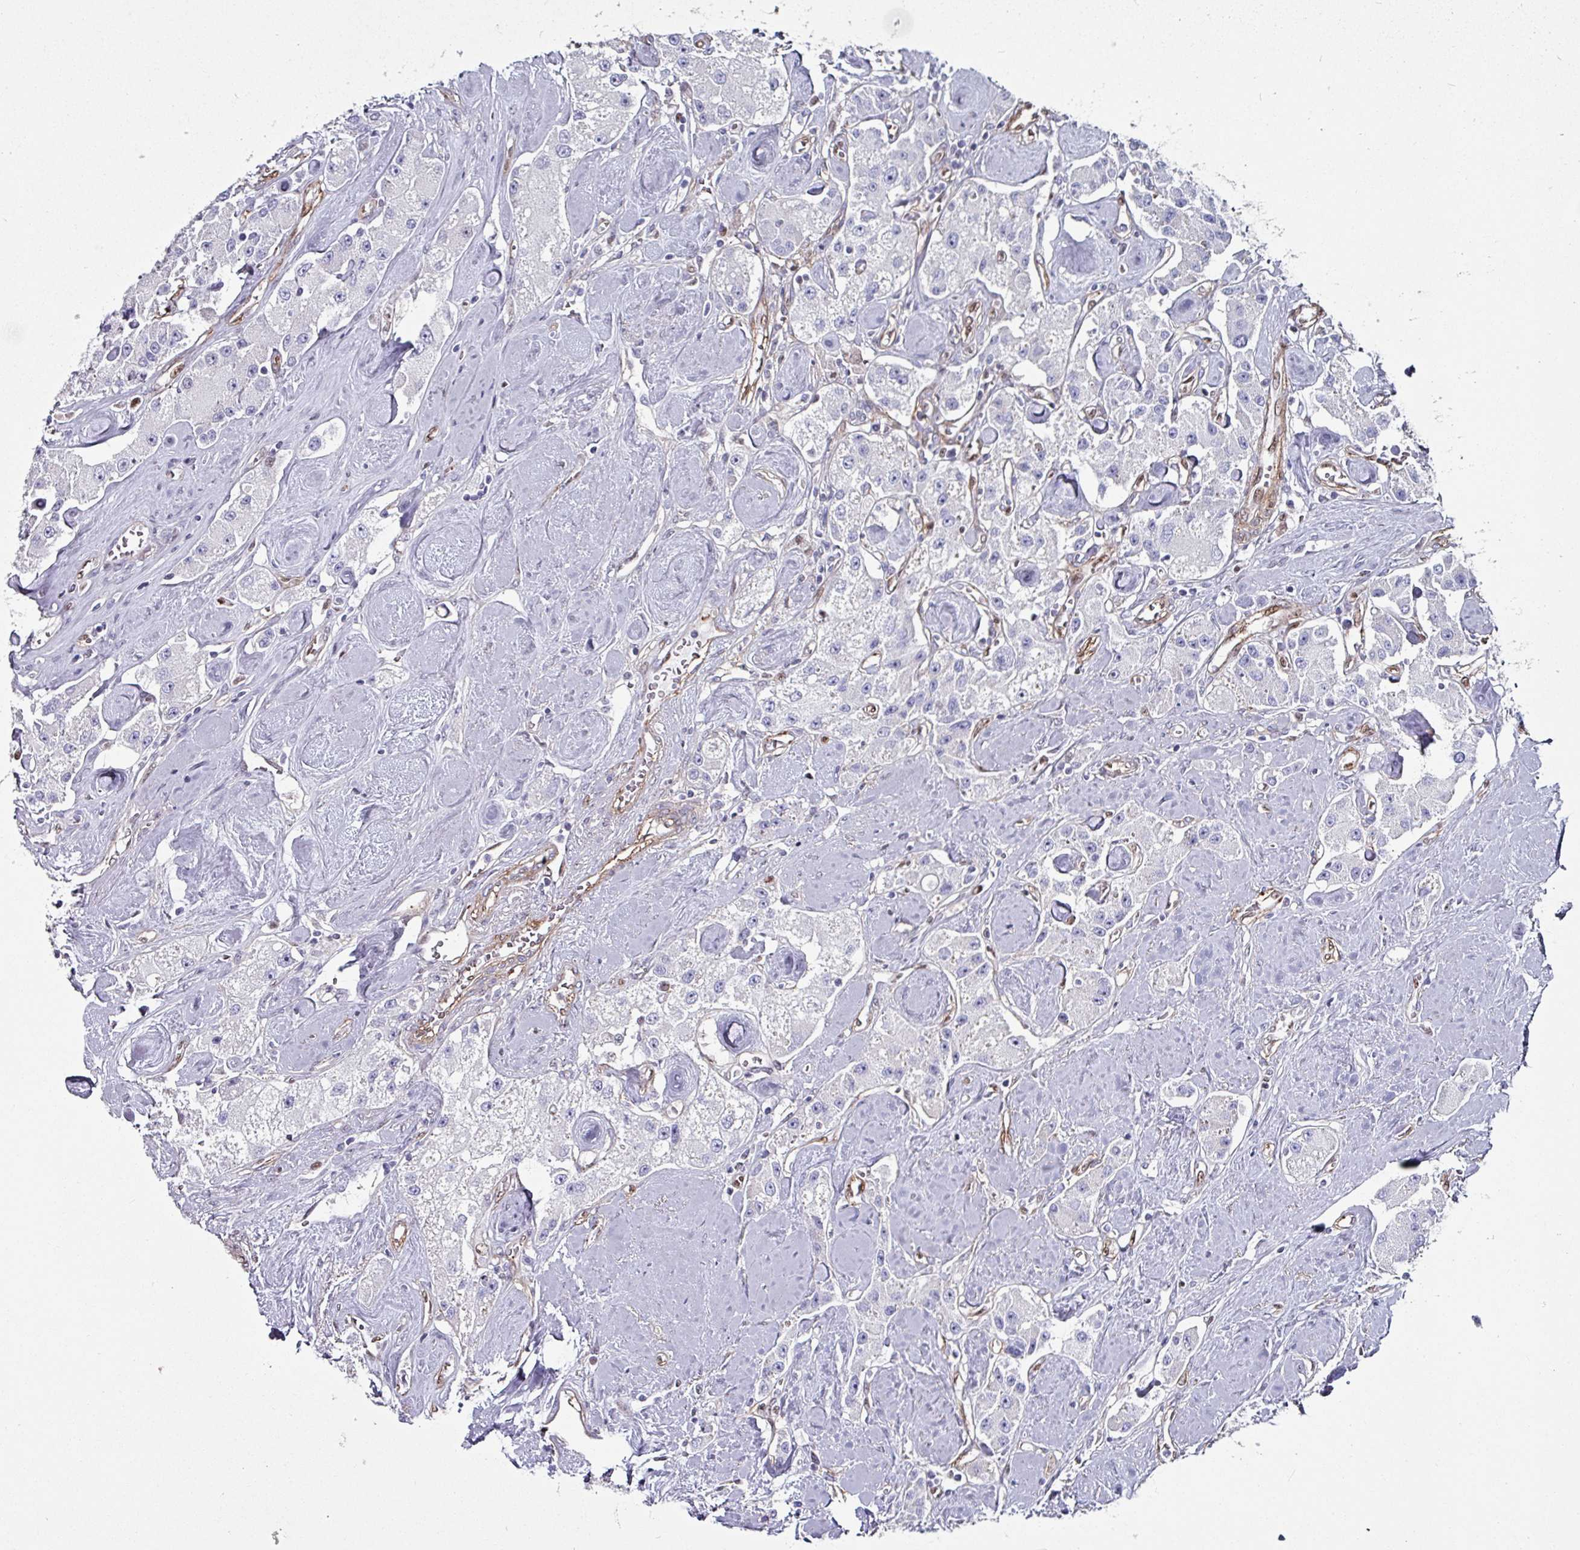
{"staining": {"intensity": "negative", "quantity": "none", "location": "none"}, "tissue": "carcinoid", "cell_type": "Tumor cells", "image_type": "cancer", "snomed": [{"axis": "morphology", "description": "Carcinoid, malignant, NOS"}, {"axis": "topography", "description": "Pancreas"}], "caption": "This is an immunohistochemistry (IHC) micrograph of human carcinoid. There is no staining in tumor cells.", "gene": "ZNF816-ZNF321P", "patient": {"sex": "male", "age": 41}}